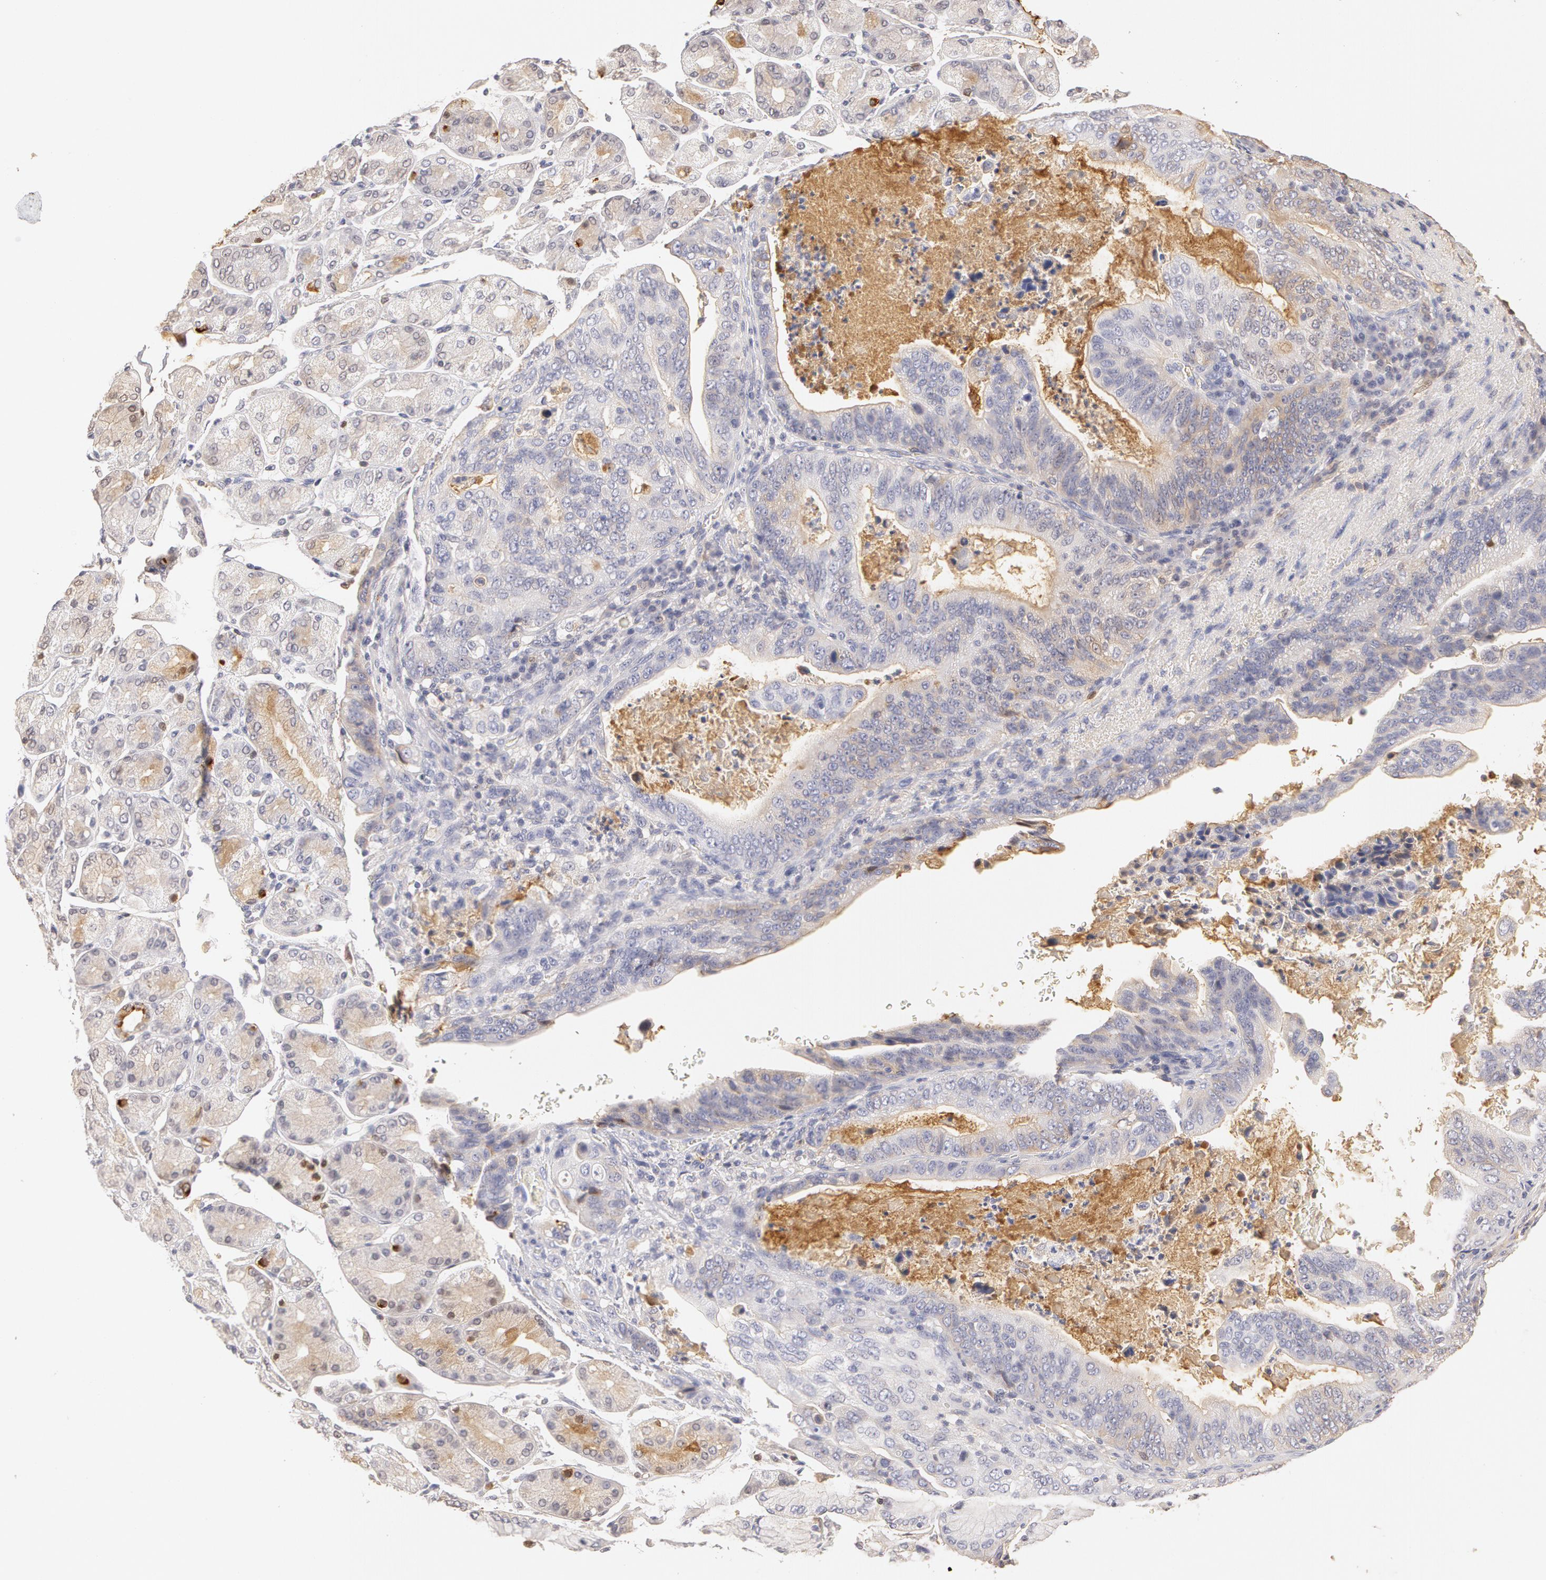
{"staining": {"intensity": "weak", "quantity": "<25%", "location": "cytoplasmic/membranous"}, "tissue": "stomach cancer", "cell_type": "Tumor cells", "image_type": "cancer", "snomed": [{"axis": "morphology", "description": "Adenocarcinoma, NOS"}, {"axis": "topography", "description": "Stomach, upper"}], "caption": "DAB (3,3'-diaminobenzidine) immunohistochemical staining of stomach adenocarcinoma displays no significant staining in tumor cells.", "gene": "TF", "patient": {"sex": "female", "age": 50}}